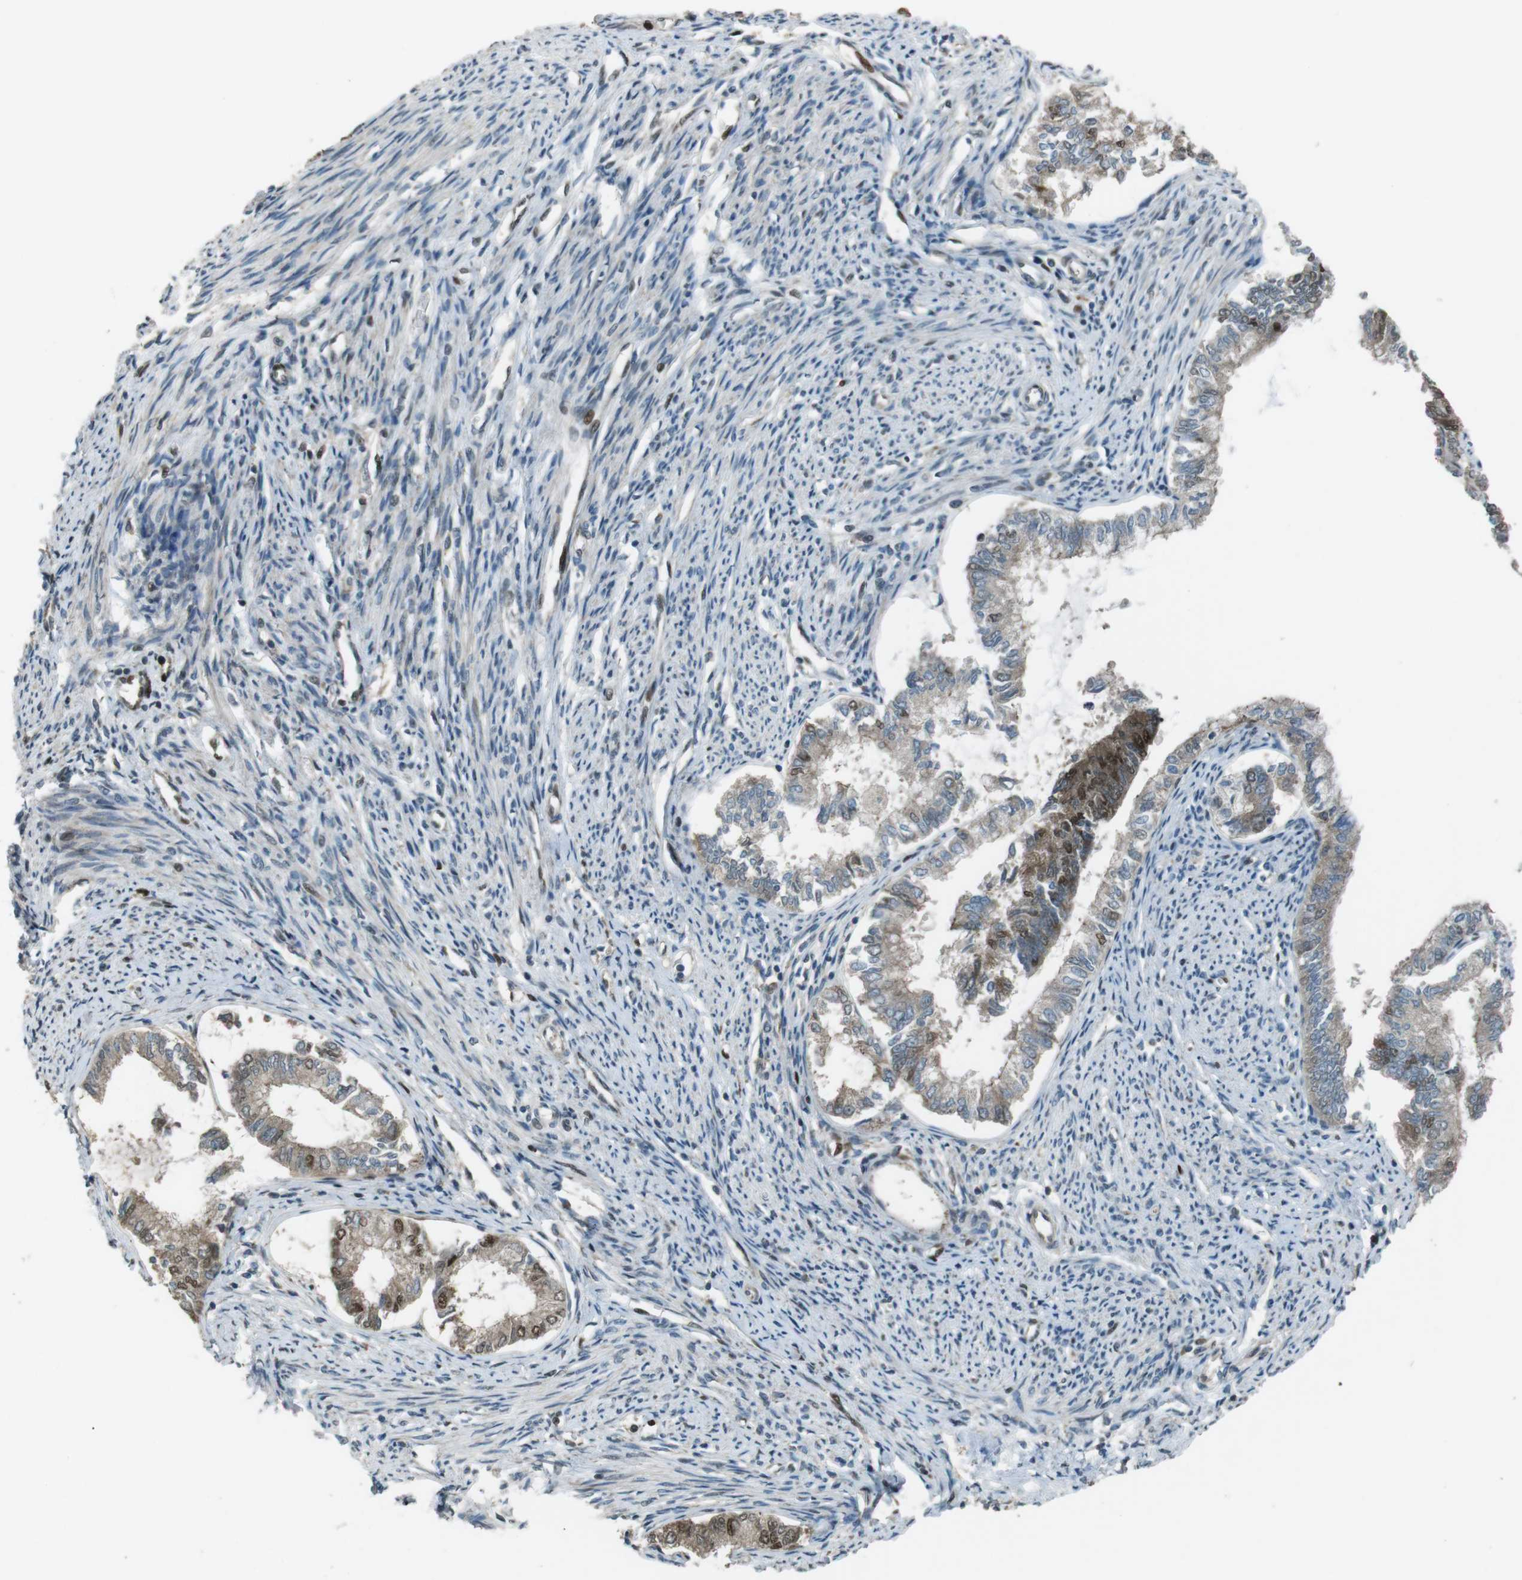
{"staining": {"intensity": "moderate", "quantity": "25%-75%", "location": "cytoplasmic/membranous,nuclear"}, "tissue": "endometrial cancer", "cell_type": "Tumor cells", "image_type": "cancer", "snomed": [{"axis": "morphology", "description": "Adenocarcinoma, NOS"}, {"axis": "topography", "description": "Endometrium"}], "caption": "Tumor cells reveal moderate cytoplasmic/membranous and nuclear staining in approximately 25%-75% of cells in endometrial adenocarcinoma.", "gene": "ZNF330", "patient": {"sex": "female", "age": 86}}